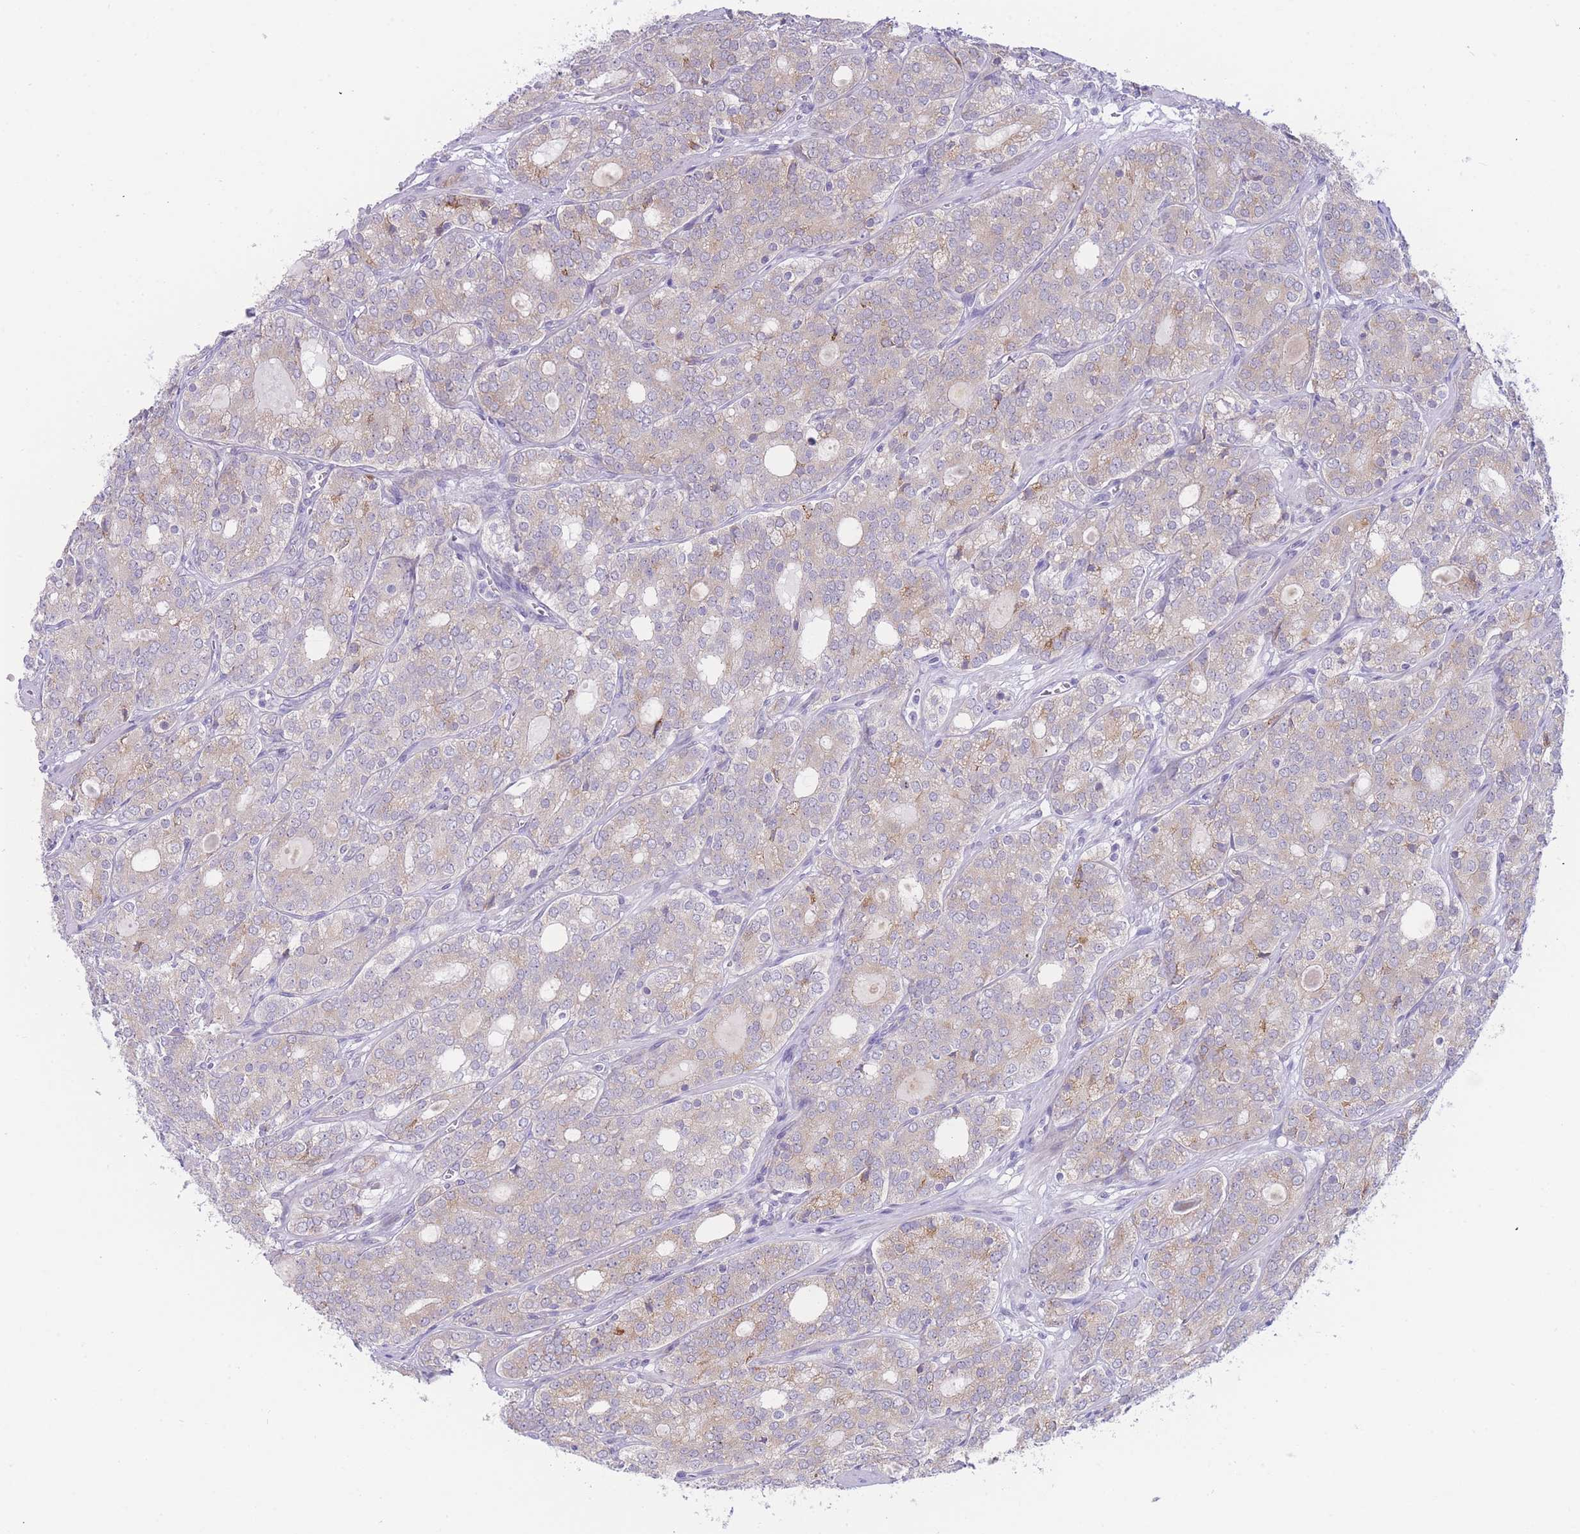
{"staining": {"intensity": "weak", "quantity": "<25%", "location": "cytoplasmic/membranous"}, "tissue": "prostate cancer", "cell_type": "Tumor cells", "image_type": "cancer", "snomed": [{"axis": "morphology", "description": "Adenocarcinoma, High grade"}, {"axis": "topography", "description": "Prostate"}], "caption": "Tumor cells are negative for protein expression in human adenocarcinoma (high-grade) (prostate).", "gene": "ZNF510", "patient": {"sex": "male", "age": 64}}